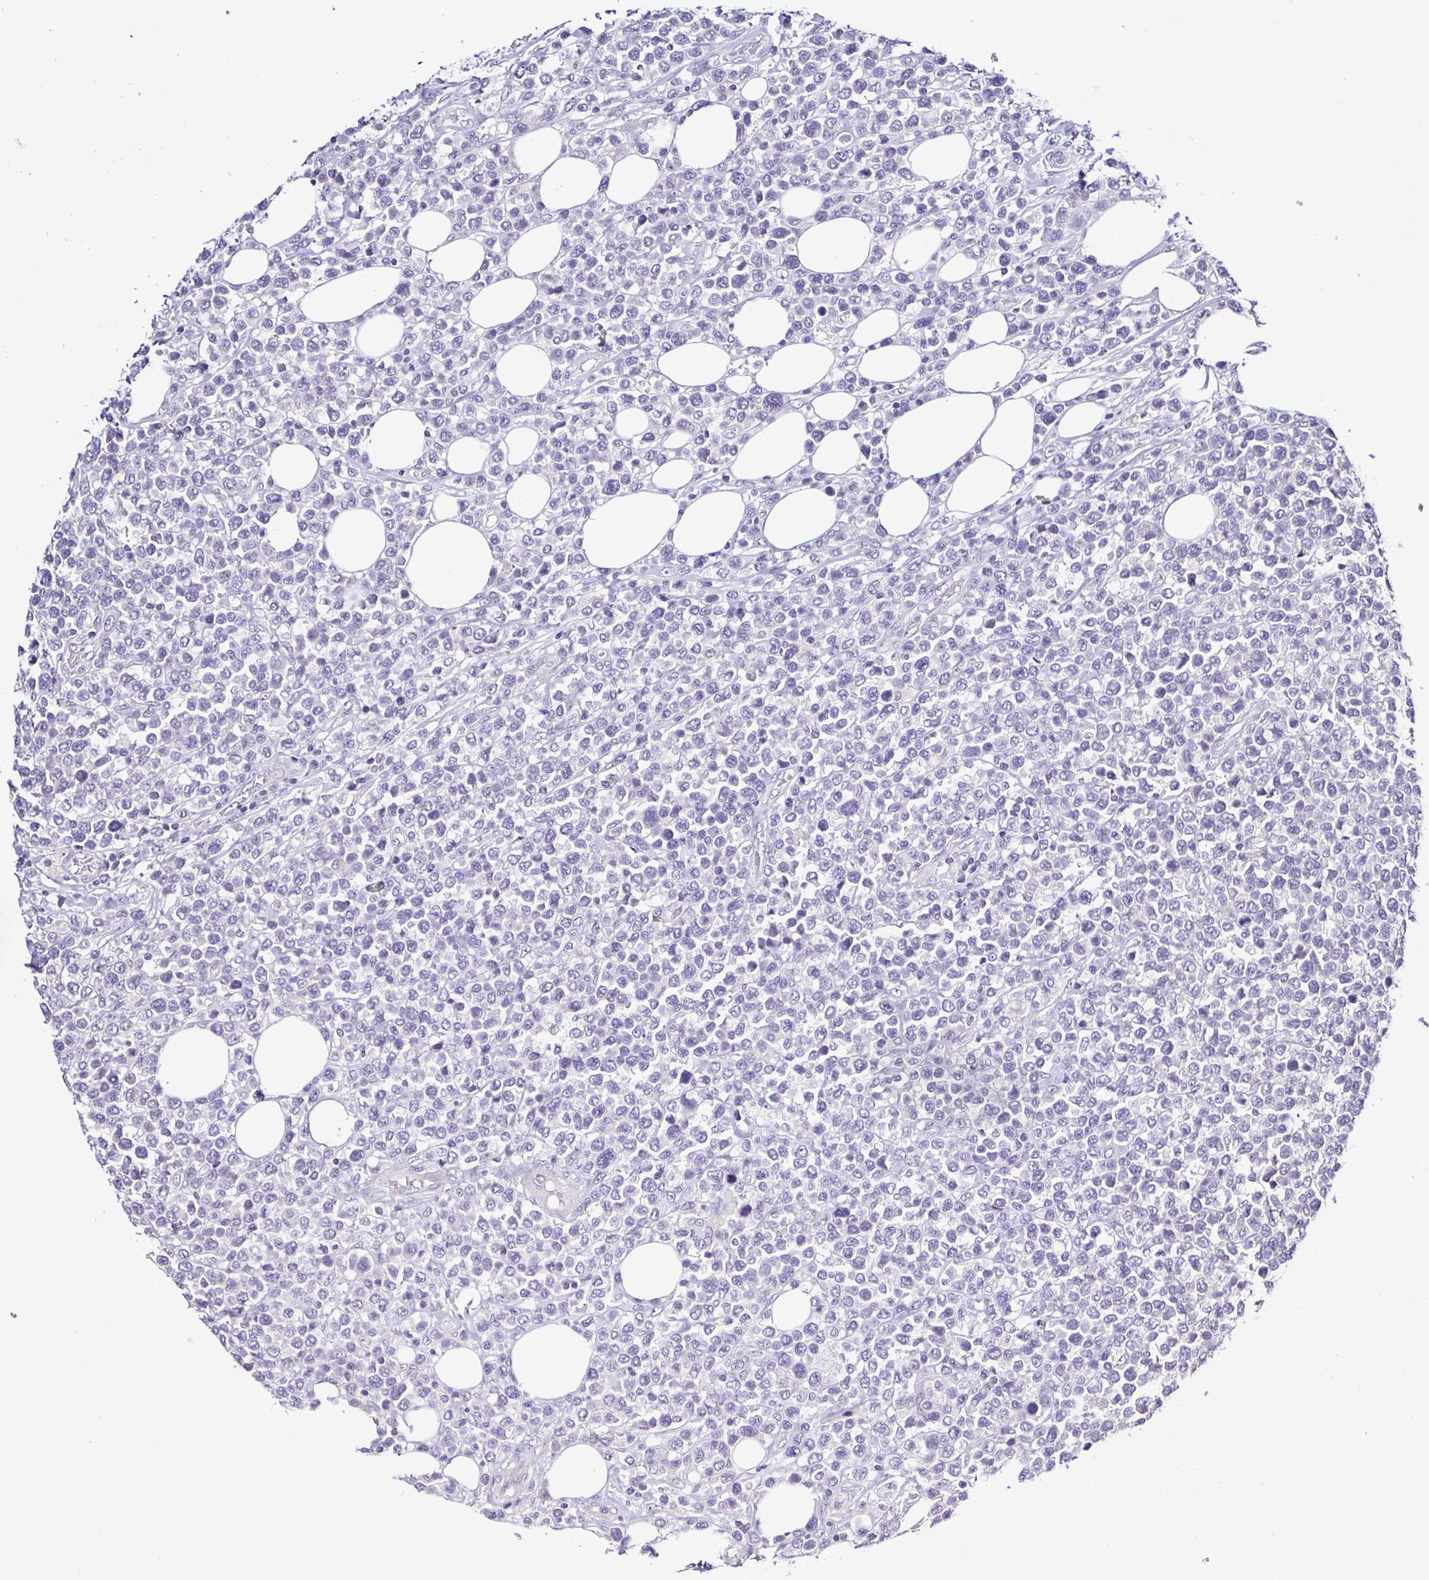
{"staining": {"intensity": "negative", "quantity": "none", "location": "none"}, "tissue": "lymphoma", "cell_type": "Tumor cells", "image_type": "cancer", "snomed": [{"axis": "morphology", "description": "Malignant lymphoma, non-Hodgkin's type, Low grade"}, {"axis": "topography", "description": "Lymph node"}], "caption": "Malignant lymphoma, non-Hodgkin's type (low-grade) was stained to show a protein in brown. There is no significant staining in tumor cells.", "gene": "TNNT2", "patient": {"sex": "male", "age": 60}}